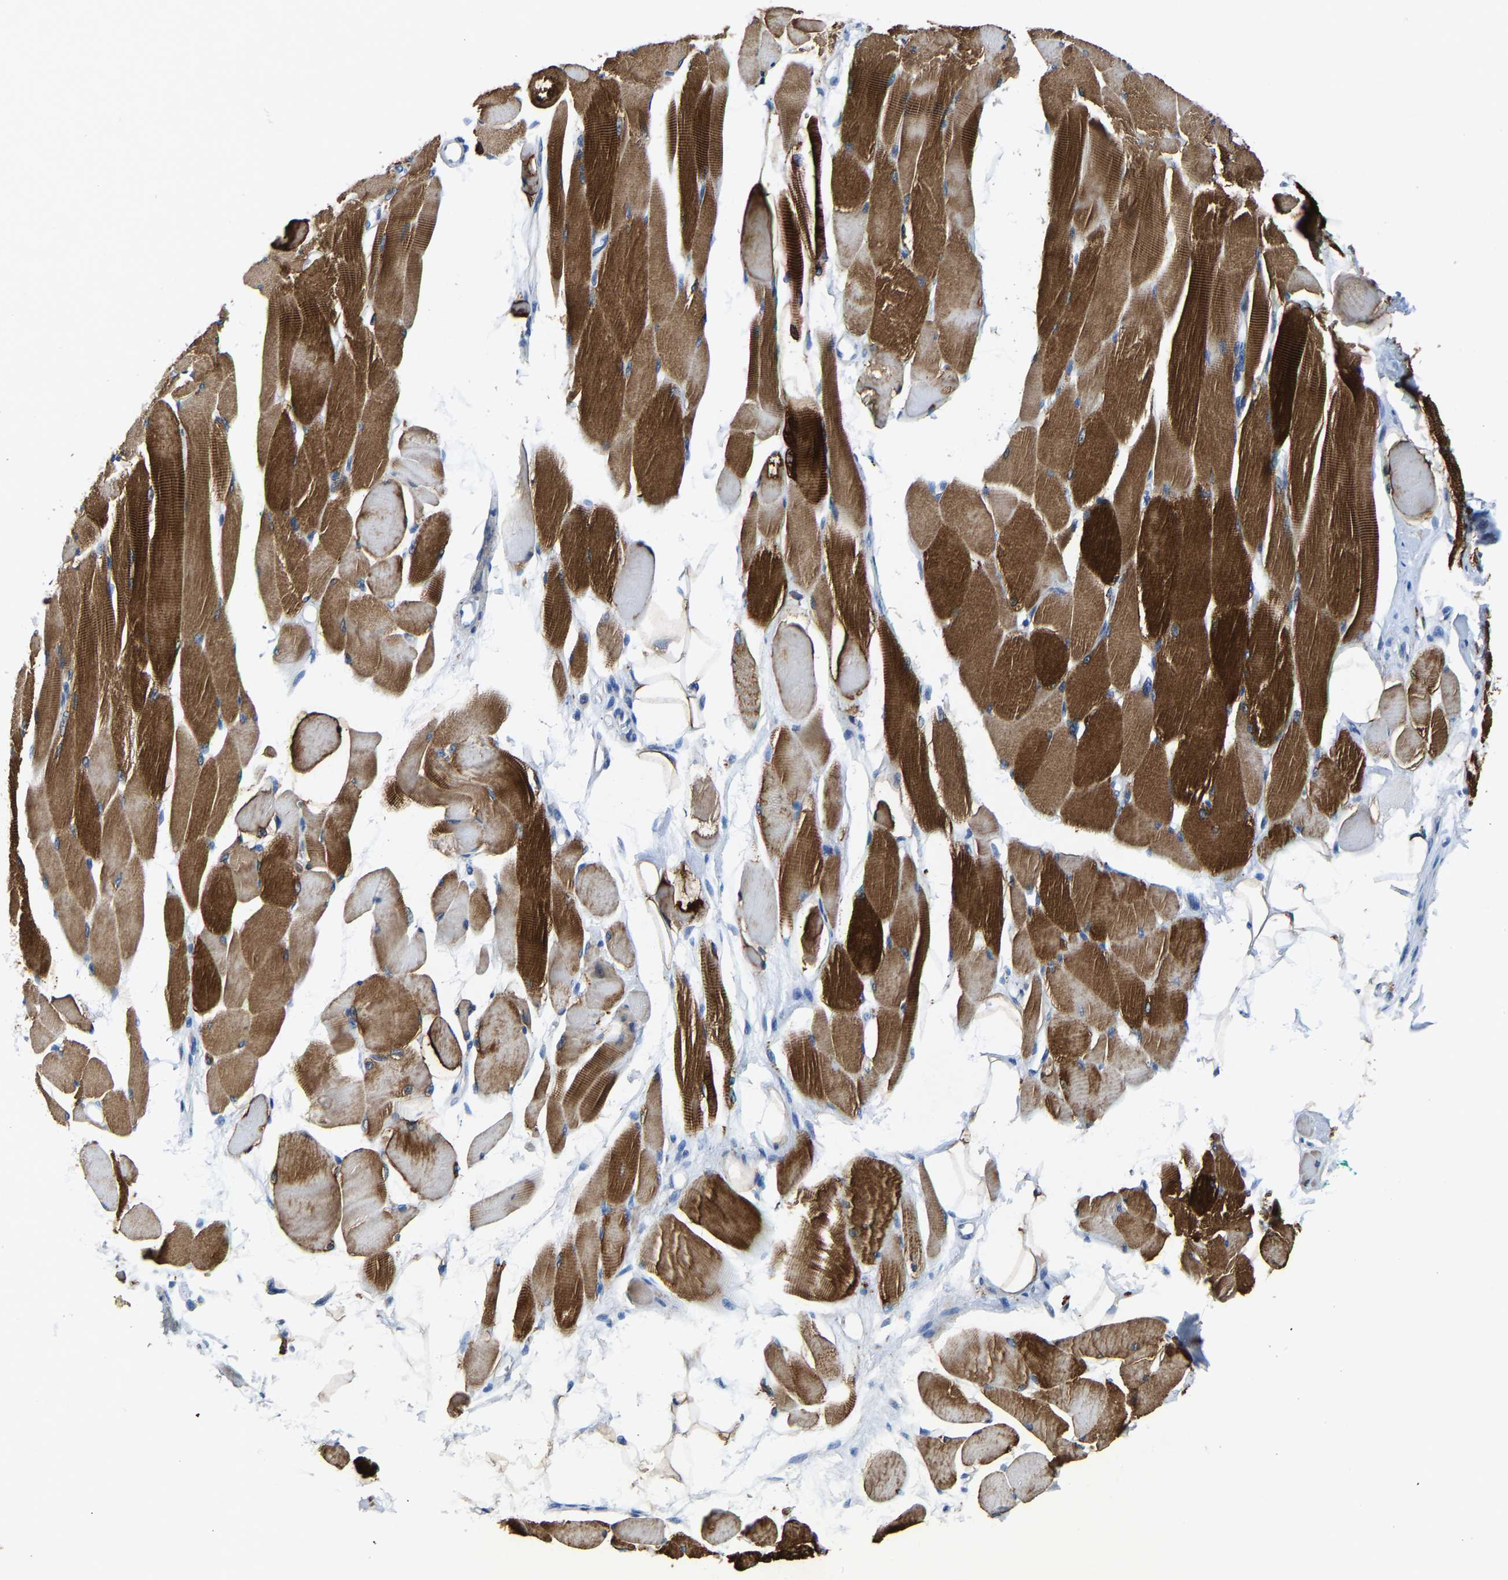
{"staining": {"intensity": "strong", "quantity": ">75%", "location": "cytoplasmic/membranous"}, "tissue": "skeletal muscle", "cell_type": "Myocytes", "image_type": "normal", "snomed": [{"axis": "morphology", "description": "Normal tissue, NOS"}, {"axis": "topography", "description": "Skeletal muscle"}, {"axis": "topography", "description": "Peripheral nerve tissue"}], "caption": "Immunohistochemistry (IHC) histopathology image of benign skeletal muscle: human skeletal muscle stained using immunohistochemistry displays high levels of strong protein expression localized specifically in the cytoplasmic/membranous of myocytes, appearing as a cytoplasmic/membranous brown color.", "gene": "AGK", "patient": {"sex": "female", "age": 84}}